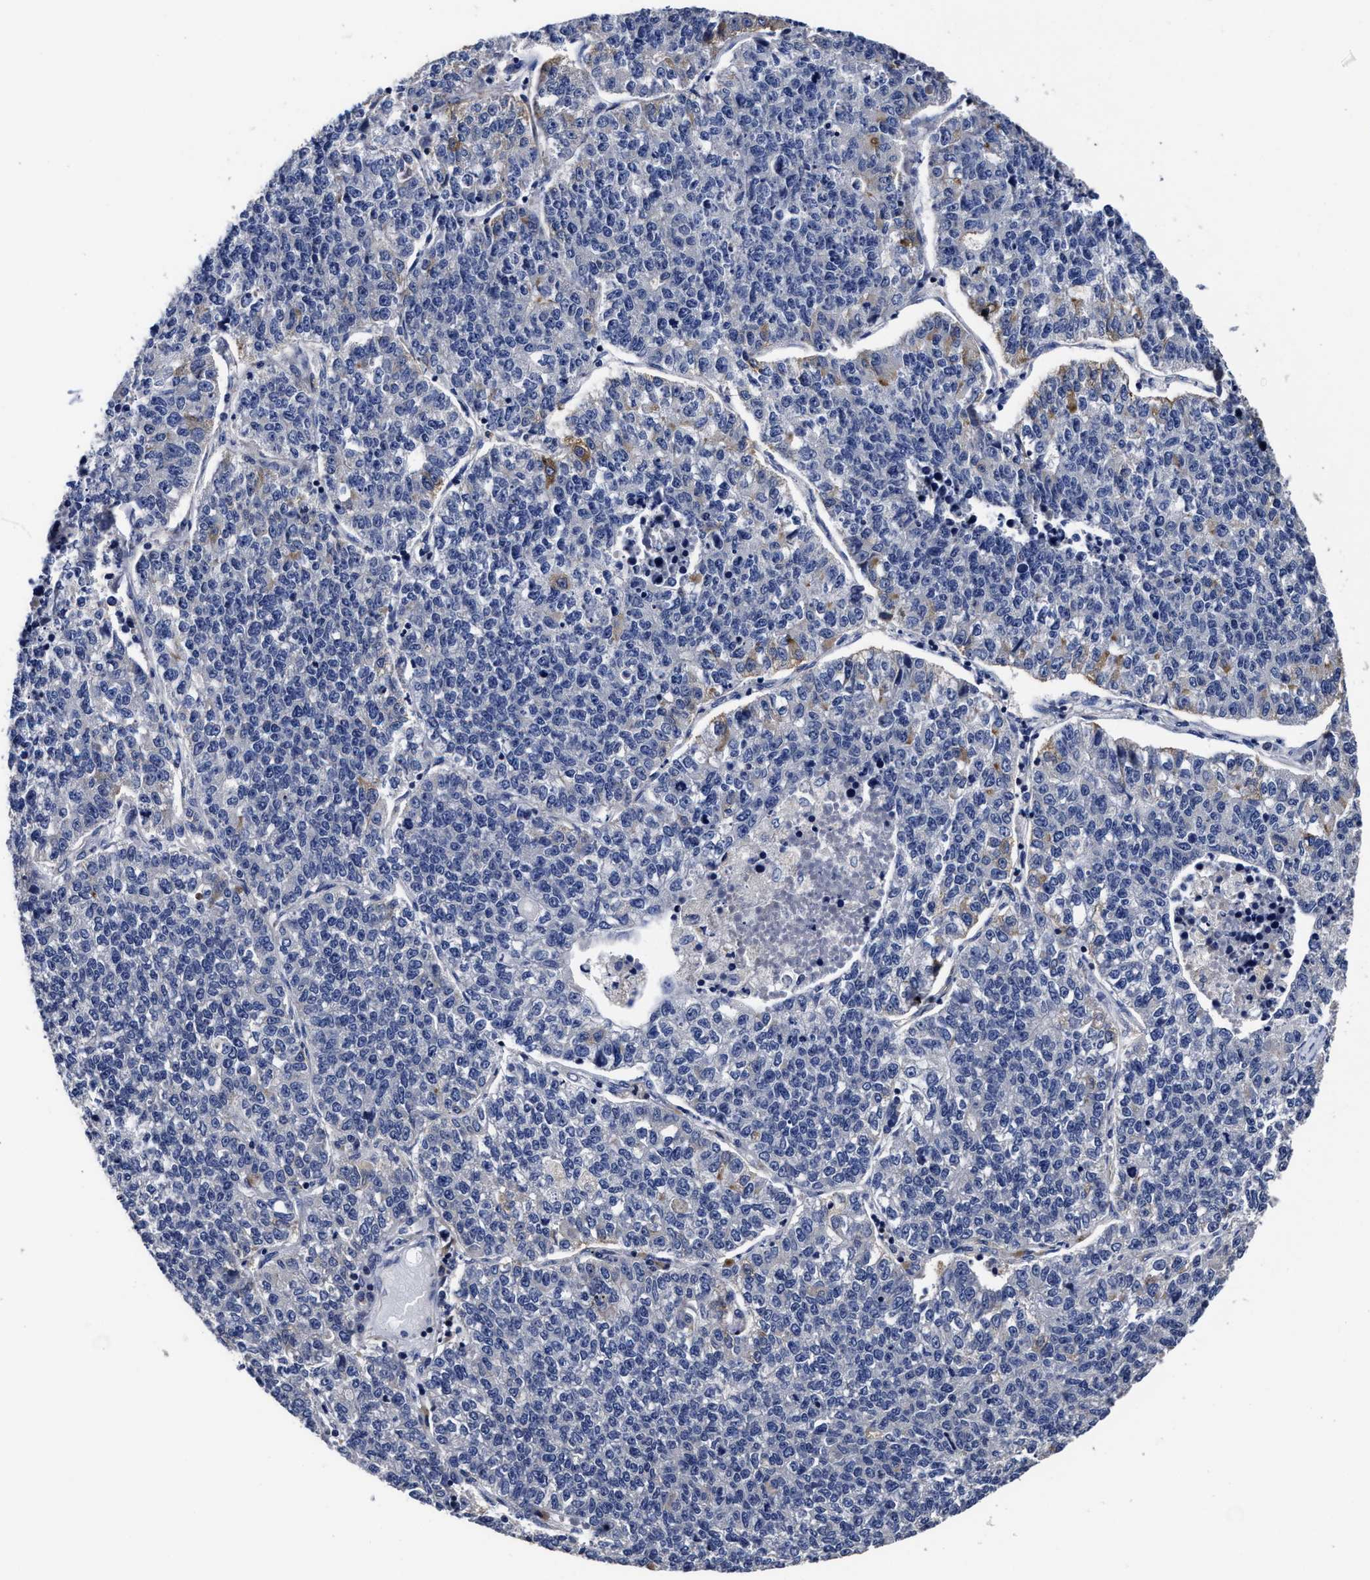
{"staining": {"intensity": "negative", "quantity": "none", "location": "none"}, "tissue": "lung cancer", "cell_type": "Tumor cells", "image_type": "cancer", "snomed": [{"axis": "morphology", "description": "Adenocarcinoma, NOS"}, {"axis": "topography", "description": "Lung"}], "caption": "A histopathology image of human adenocarcinoma (lung) is negative for staining in tumor cells.", "gene": "SOCS5", "patient": {"sex": "male", "age": 49}}